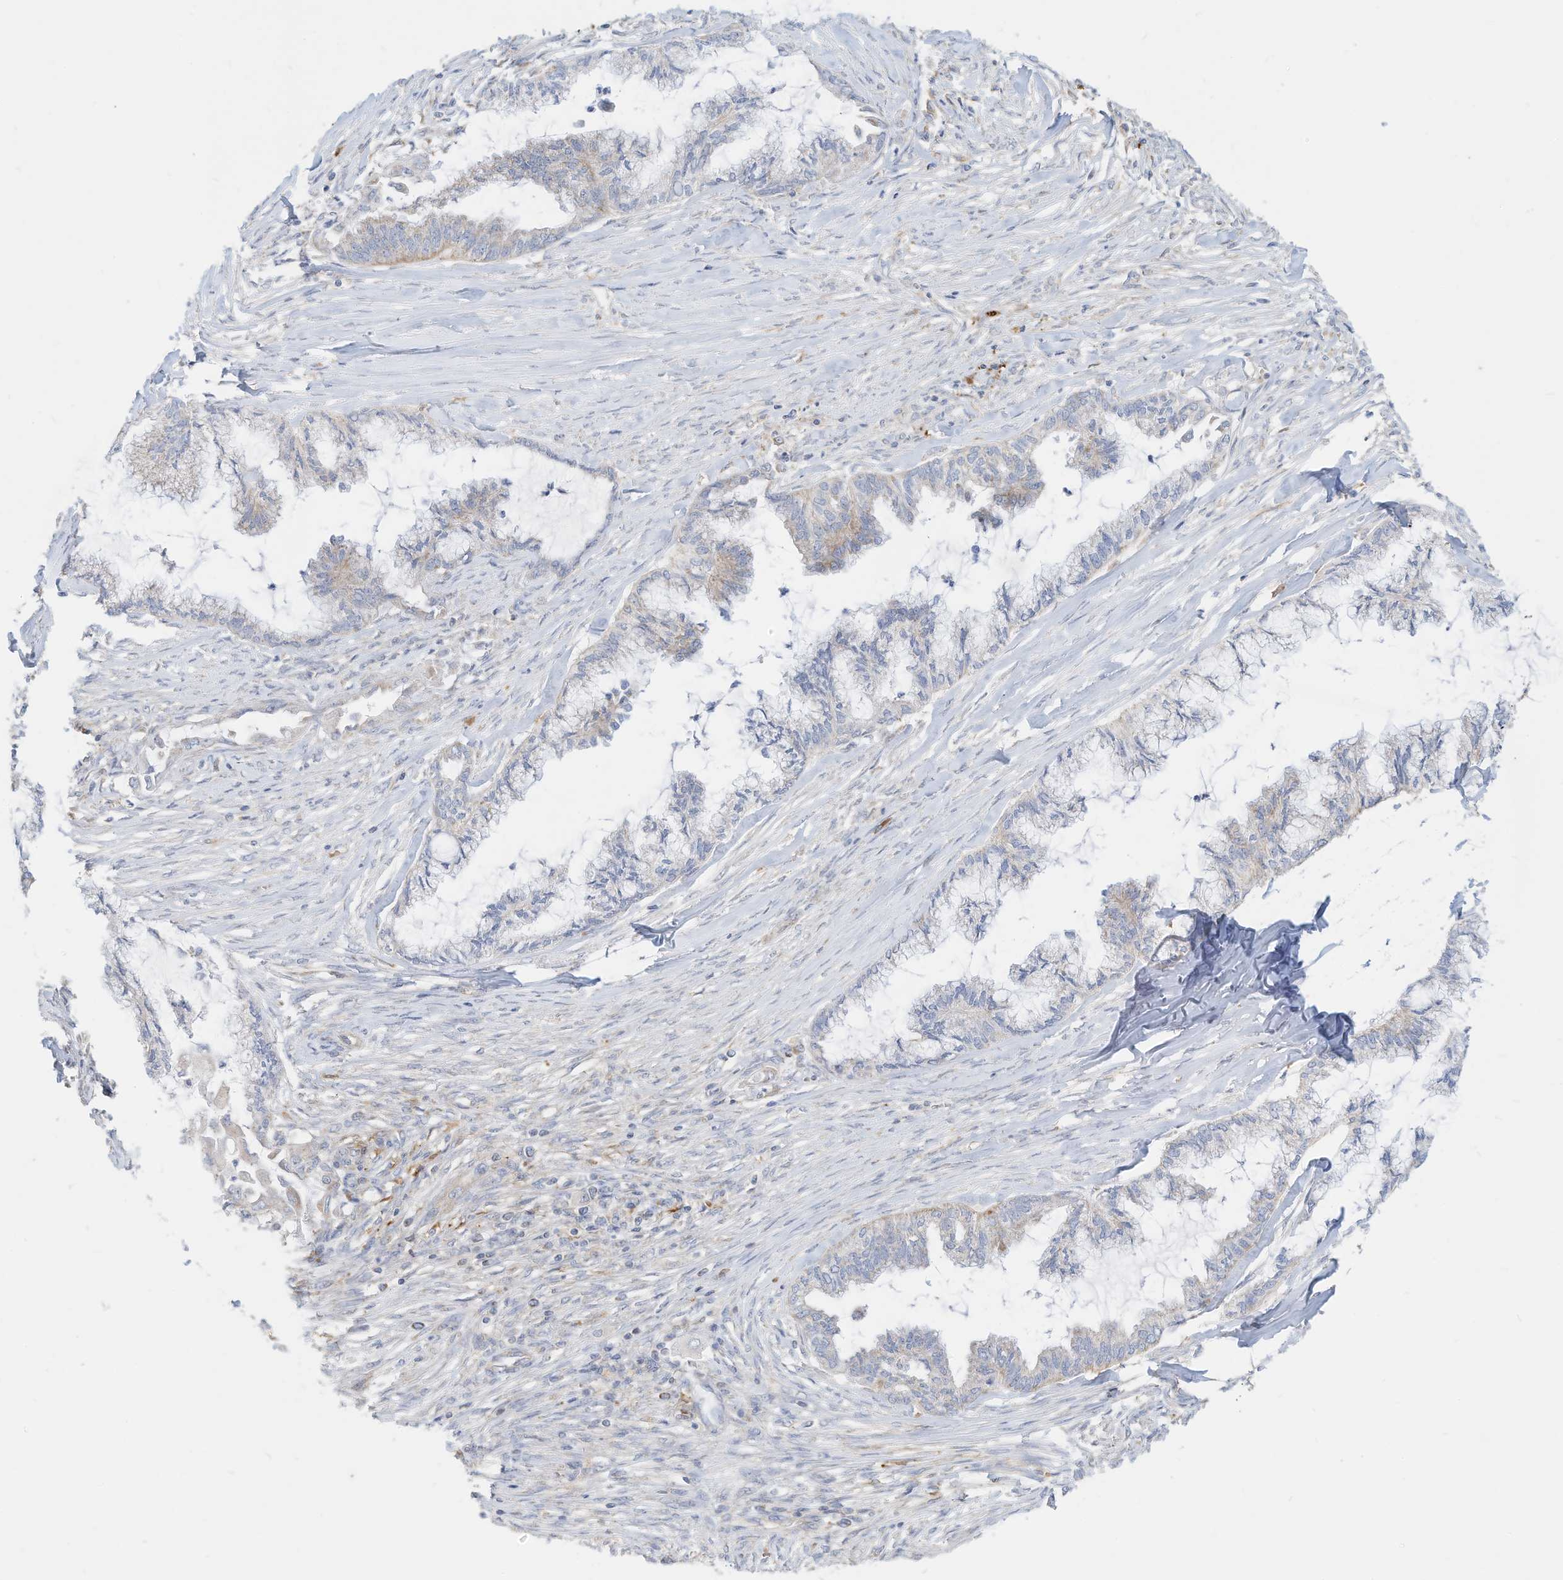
{"staining": {"intensity": "negative", "quantity": "none", "location": "none"}, "tissue": "endometrial cancer", "cell_type": "Tumor cells", "image_type": "cancer", "snomed": [{"axis": "morphology", "description": "Adenocarcinoma, NOS"}, {"axis": "topography", "description": "Endometrium"}], "caption": "Tumor cells are negative for protein expression in human endometrial cancer. The staining was performed using DAB to visualize the protein expression in brown, while the nuclei were stained in blue with hematoxylin (Magnification: 20x).", "gene": "RHOH", "patient": {"sex": "female", "age": 86}}